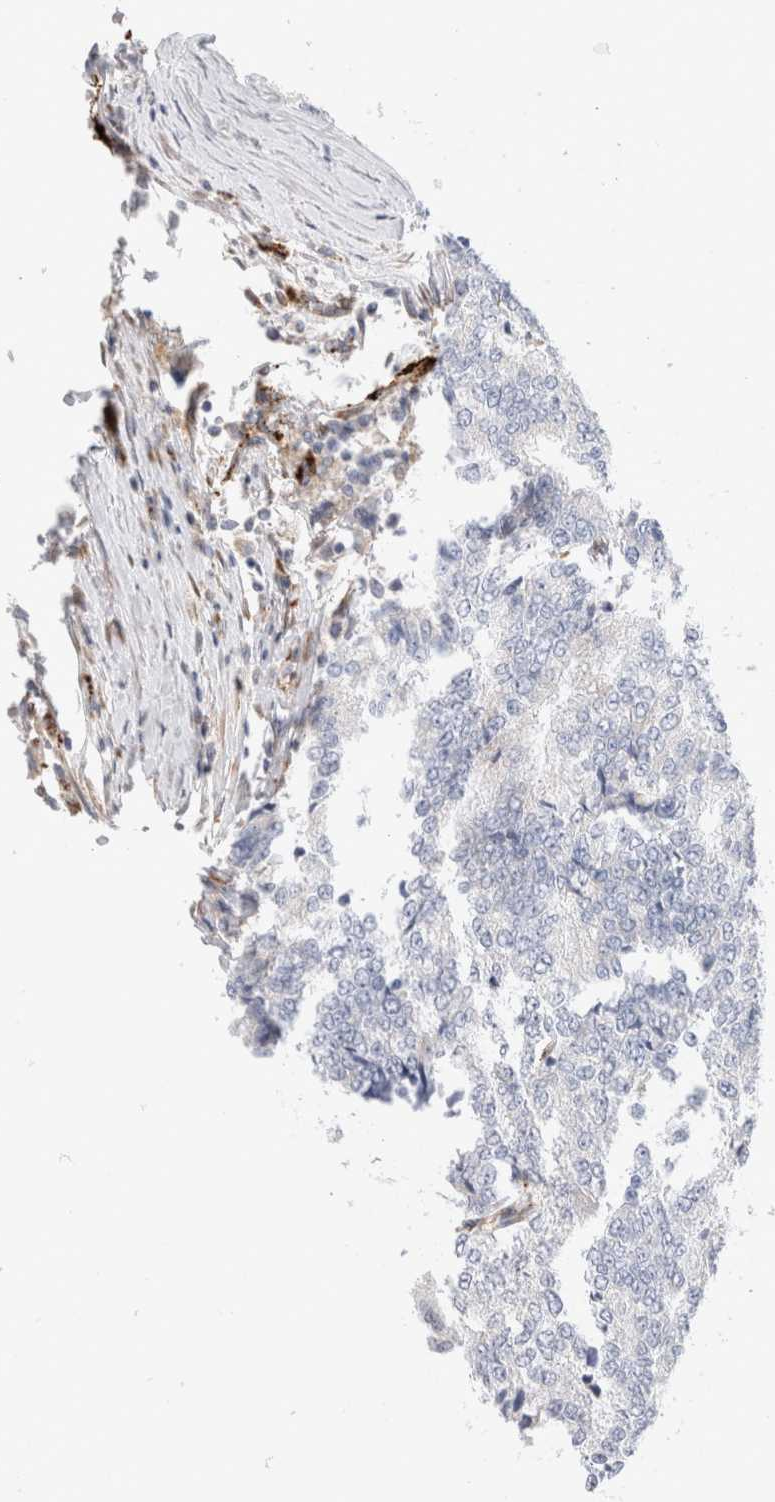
{"staining": {"intensity": "negative", "quantity": "none", "location": "none"}, "tissue": "prostate cancer", "cell_type": "Tumor cells", "image_type": "cancer", "snomed": [{"axis": "morphology", "description": "Normal tissue, NOS"}, {"axis": "morphology", "description": "Adenocarcinoma, High grade"}, {"axis": "topography", "description": "Prostate"}, {"axis": "topography", "description": "Seminal veicle"}], "caption": "The micrograph demonstrates no staining of tumor cells in prostate cancer (adenocarcinoma (high-grade)). (Brightfield microscopy of DAB (3,3'-diaminobenzidine) immunohistochemistry (IHC) at high magnification).", "gene": "CNPY4", "patient": {"sex": "male", "age": 55}}